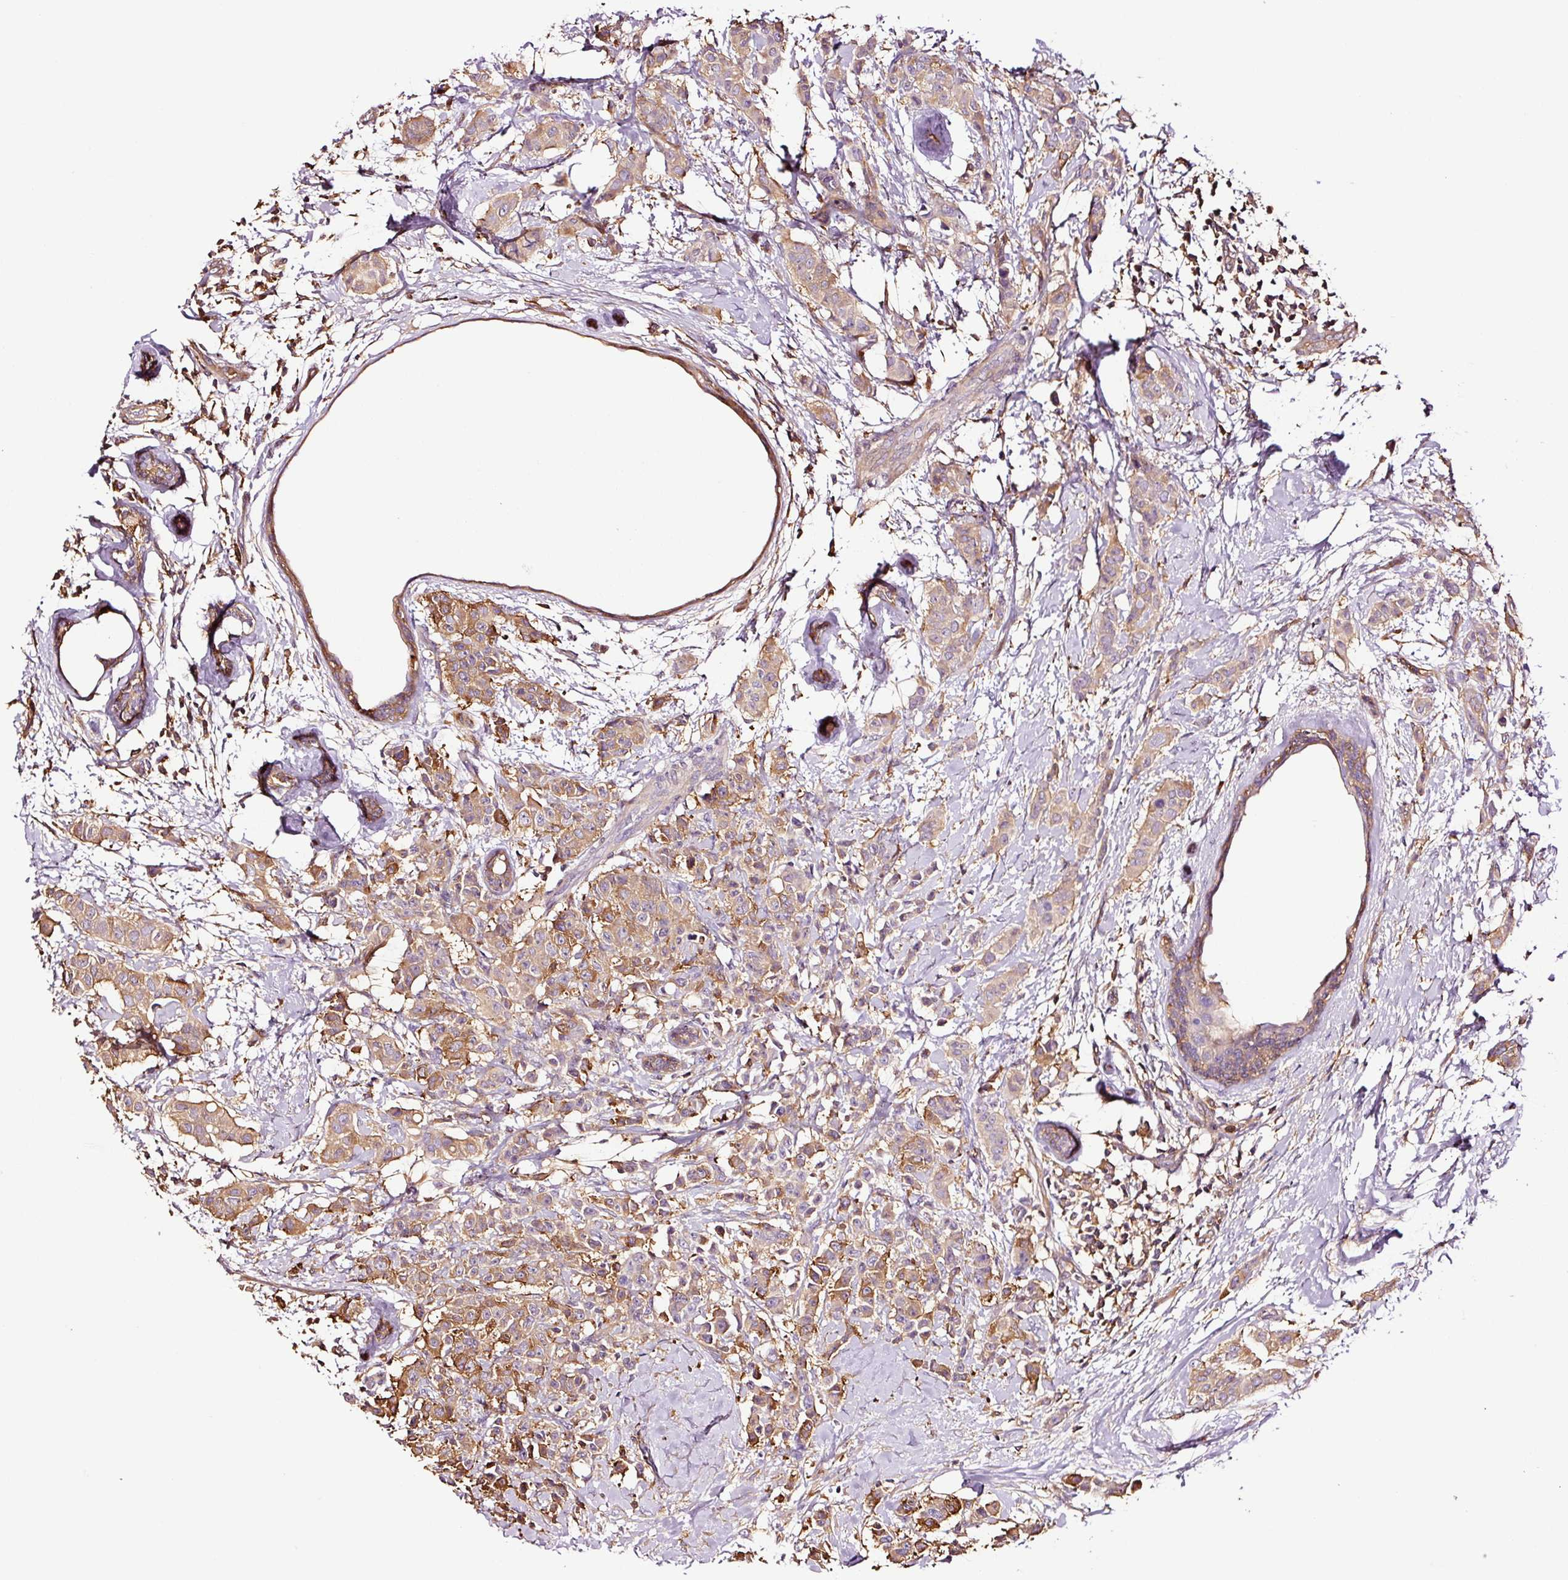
{"staining": {"intensity": "moderate", "quantity": ">75%", "location": "cytoplasmic/membranous"}, "tissue": "breast cancer", "cell_type": "Tumor cells", "image_type": "cancer", "snomed": [{"axis": "morphology", "description": "Duct carcinoma"}, {"axis": "topography", "description": "Breast"}], "caption": "Immunohistochemistry of human breast cancer (infiltrating ductal carcinoma) displays medium levels of moderate cytoplasmic/membranous staining in approximately >75% of tumor cells.", "gene": "METAP1", "patient": {"sex": "female", "age": 40}}